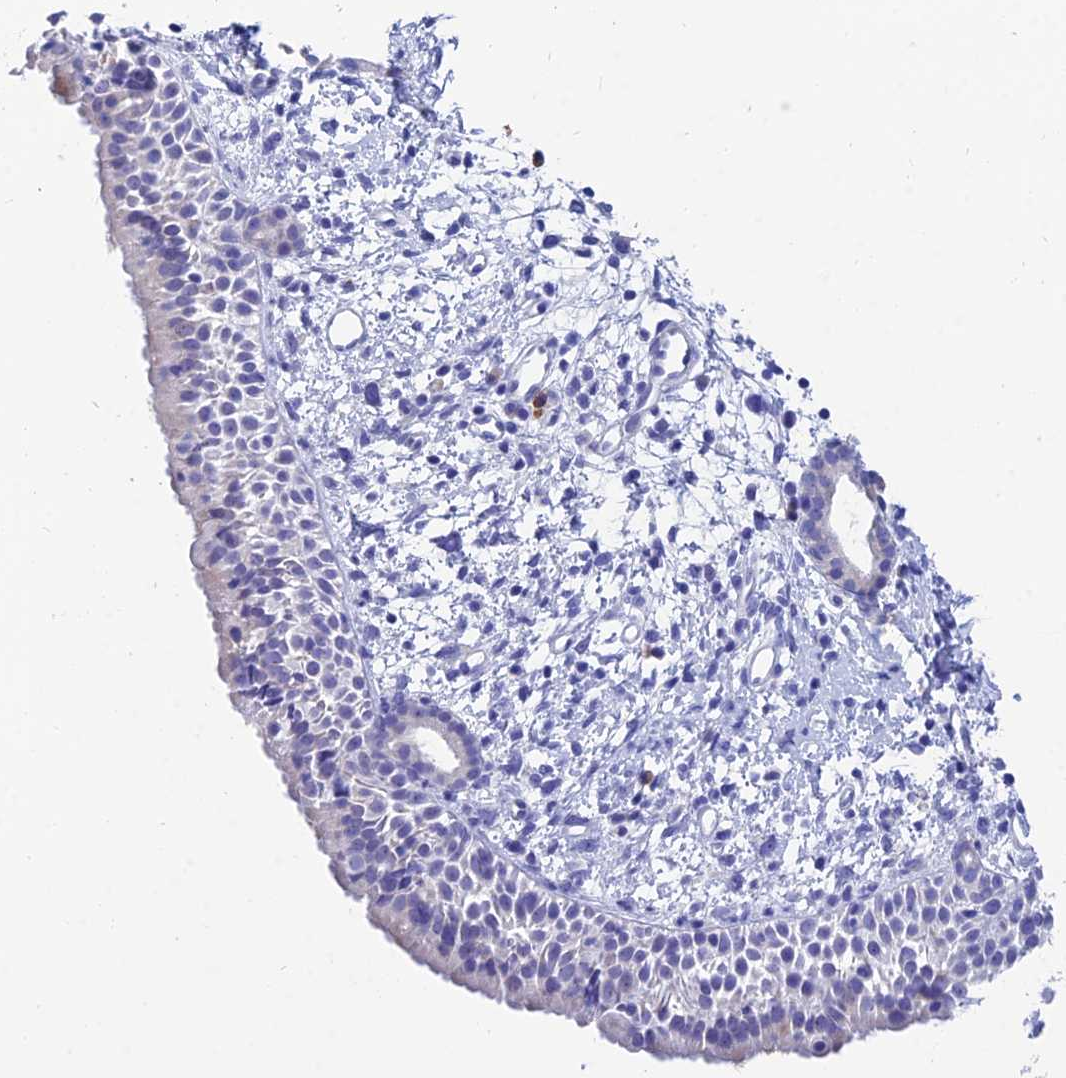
{"staining": {"intensity": "negative", "quantity": "none", "location": "none"}, "tissue": "nasopharynx", "cell_type": "Respiratory epithelial cells", "image_type": "normal", "snomed": [{"axis": "morphology", "description": "Normal tissue, NOS"}, {"axis": "topography", "description": "Nasopharynx"}], "caption": "Protein analysis of benign nasopharynx exhibits no significant expression in respiratory epithelial cells. (DAB IHC visualized using brightfield microscopy, high magnification).", "gene": "CEP41", "patient": {"sex": "male", "age": 22}}